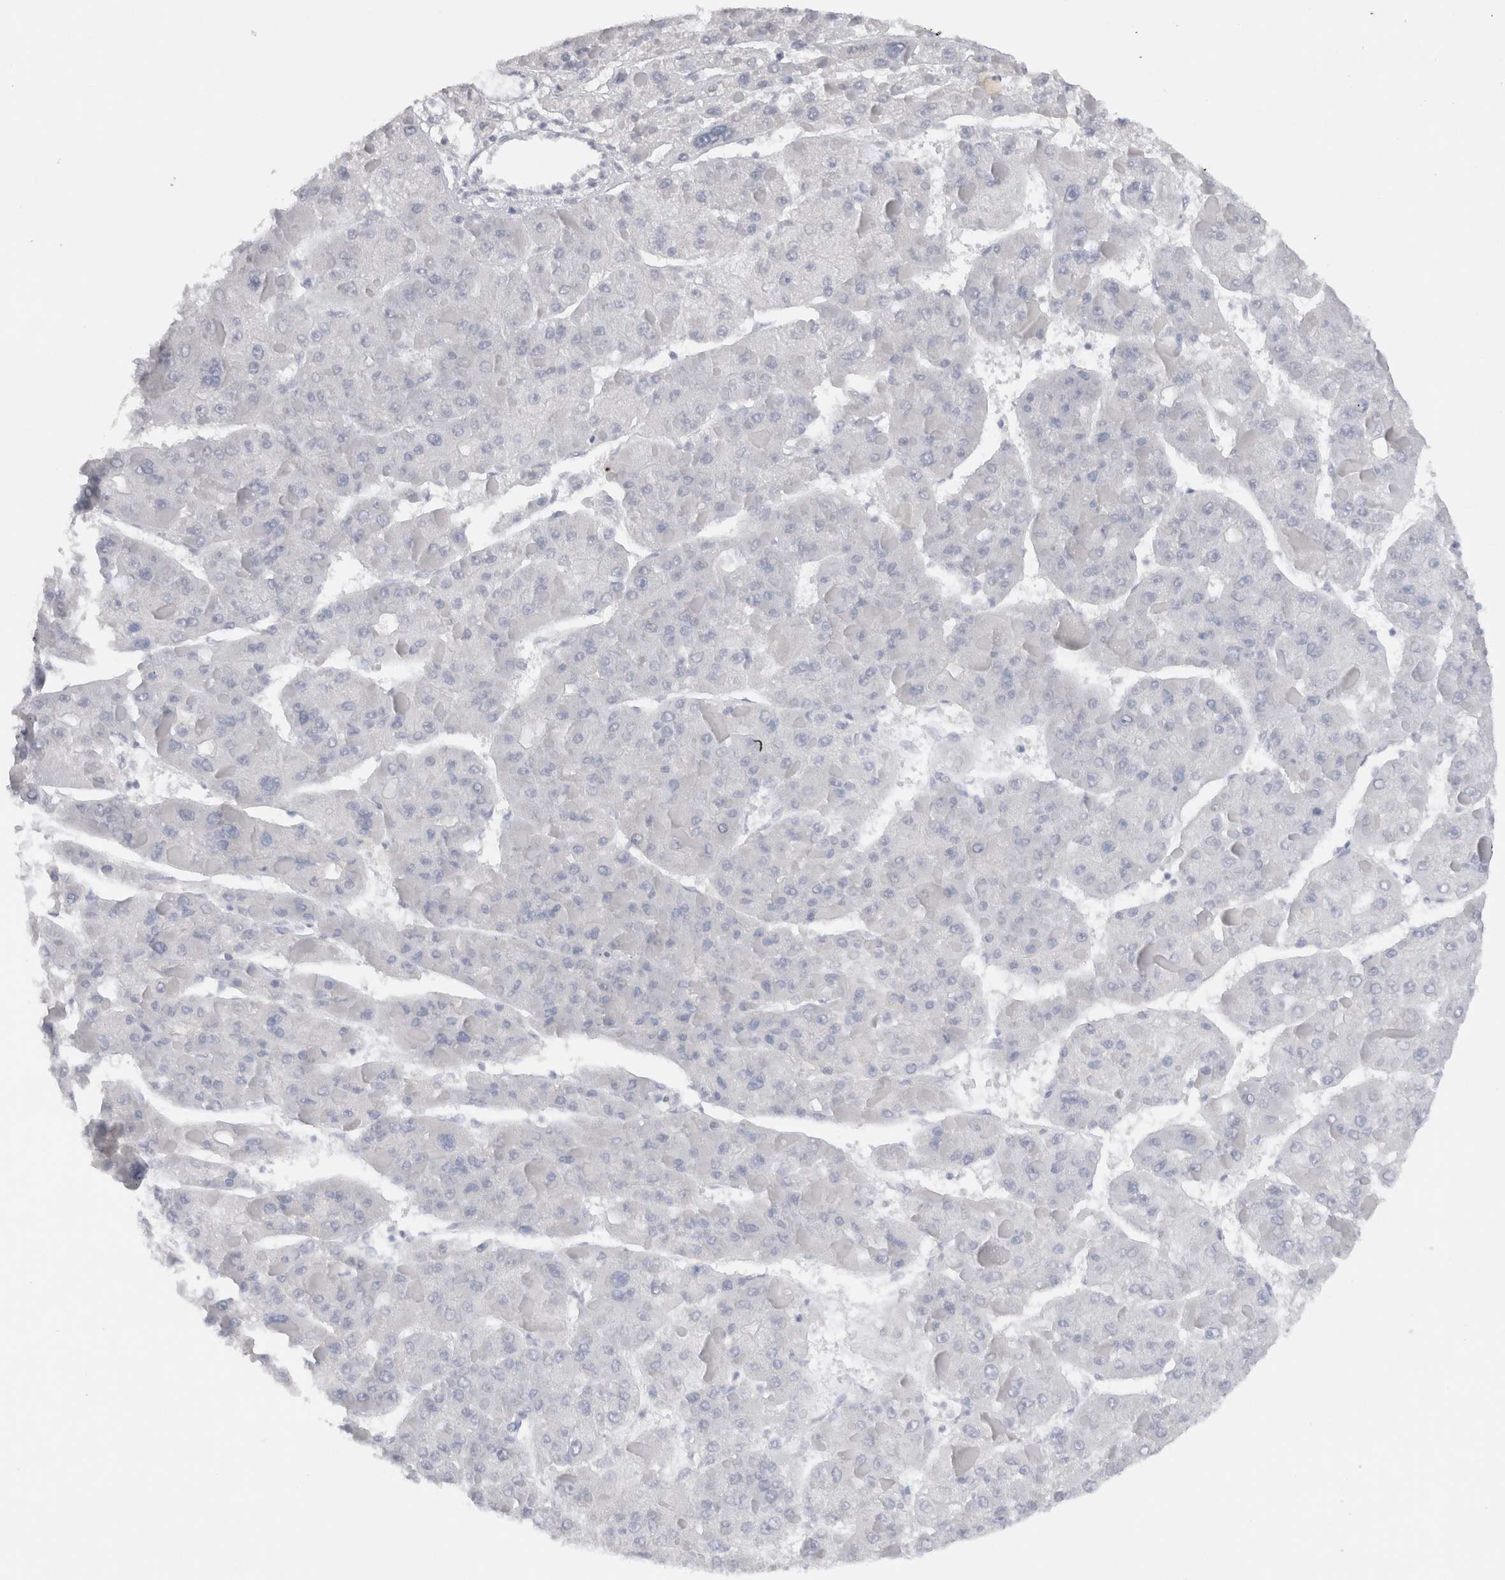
{"staining": {"intensity": "negative", "quantity": "none", "location": "none"}, "tissue": "liver cancer", "cell_type": "Tumor cells", "image_type": "cancer", "snomed": [{"axis": "morphology", "description": "Carcinoma, Hepatocellular, NOS"}, {"axis": "topography", "description": "Liver"}], "caption": "Tumor cells are negative for brown protein staining in liver cancer (hepatocellular carcinoma).", "gene": "LAMP3", "patient": {"sex": "female", "age": 73}}